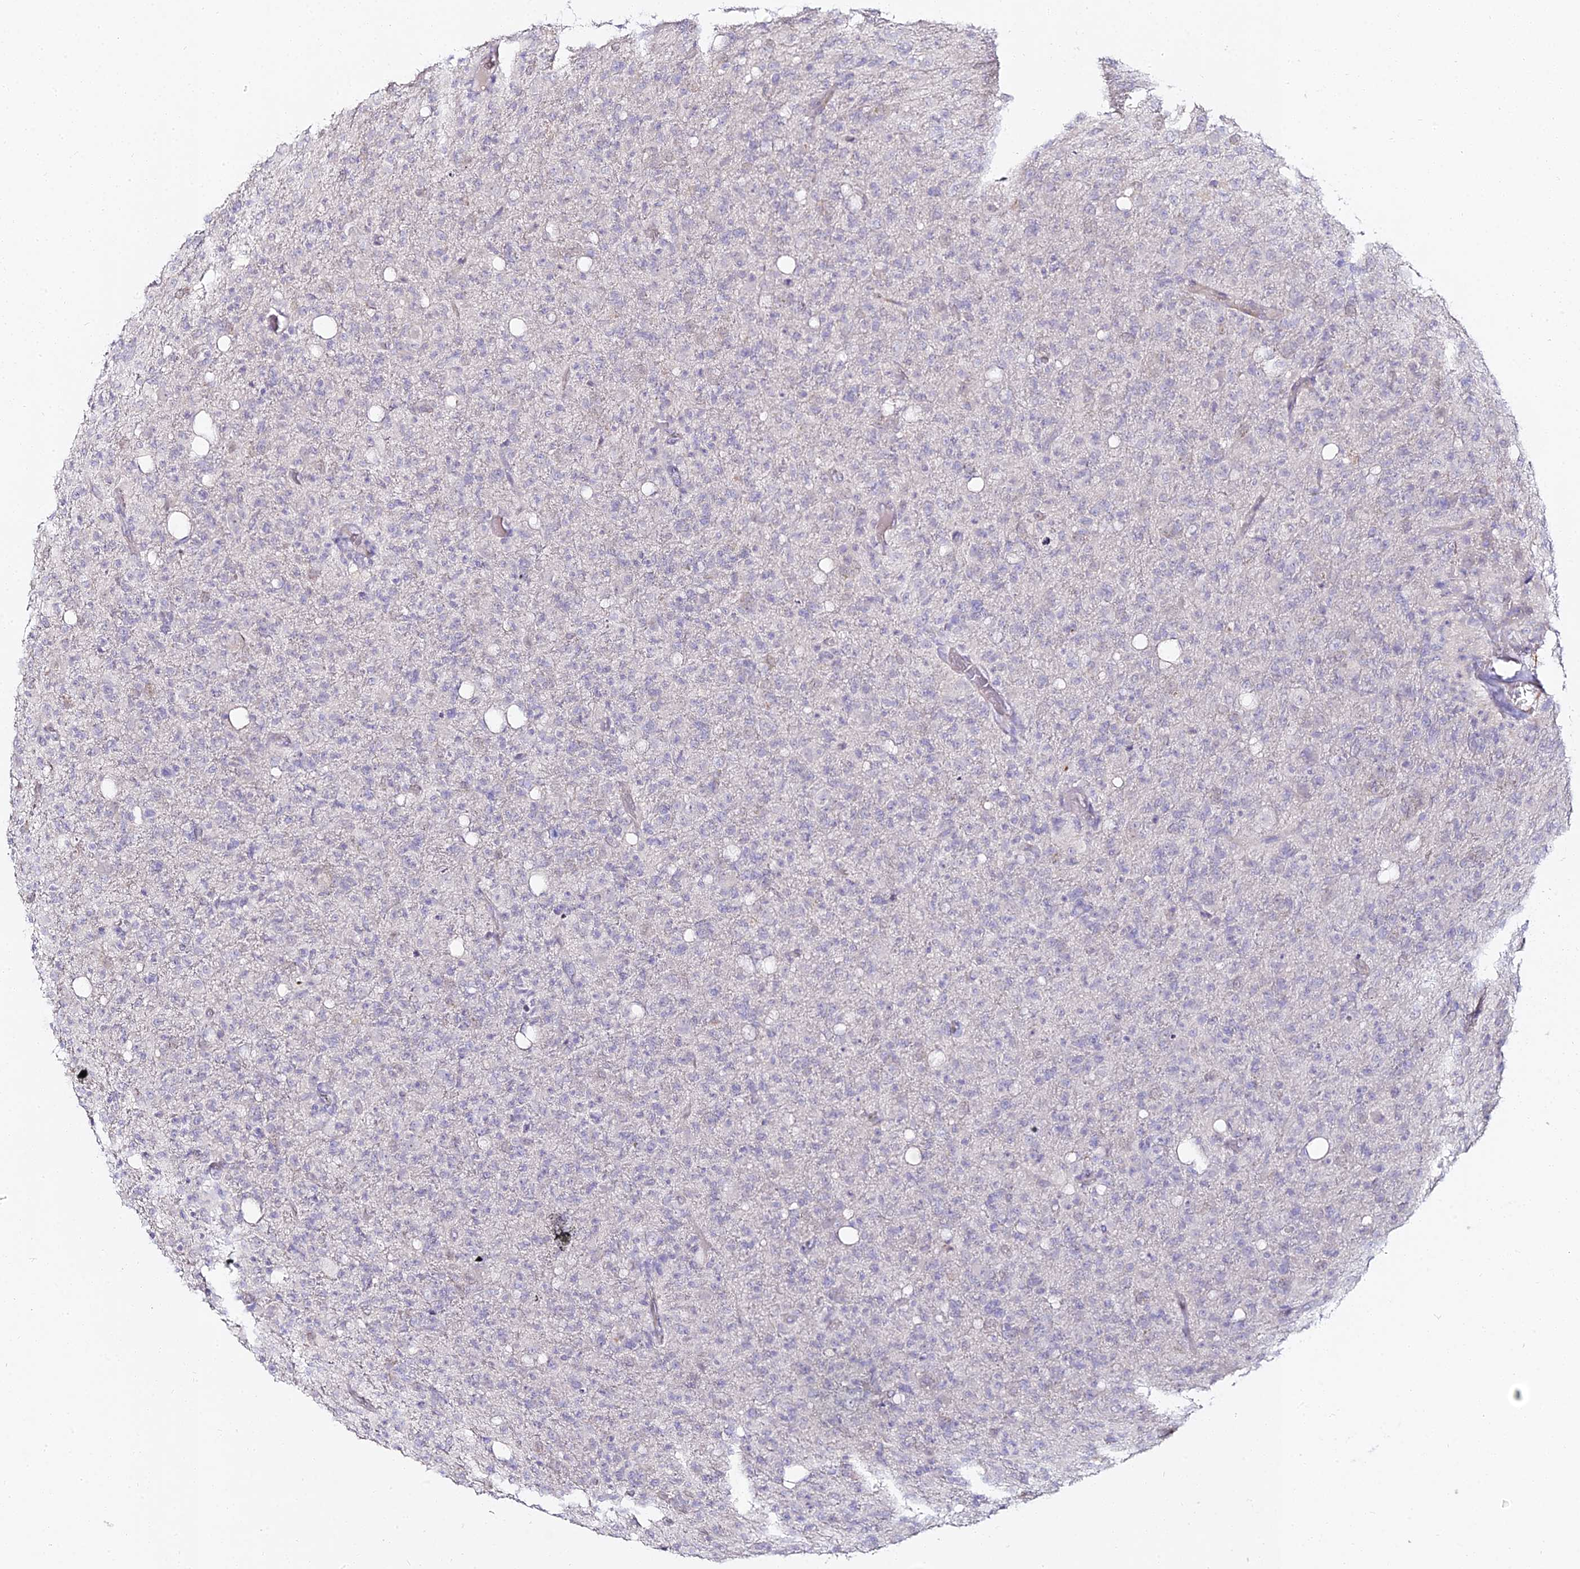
{"staining": {"intensity": "negative", "quantity": "none", "location": "none"}, "tissue": "glioma", "cell_type": "Tumor cells", "image_type": "cancer", "snomed": [{"axis": "morphology", "description": "Glioma, malignant, High grade"}, {"axis": "topography", "description": "Brain"}], "caption": "A high-resolution micrograph shows immunohistochemistry (IHC) staining of malignant glioma (high-grade), which exhibits no significant expression in tumor cells. (DAB IHC, high magnification).", "gene": "ALPG", "patient": {"sex": "female", "age": 57}}